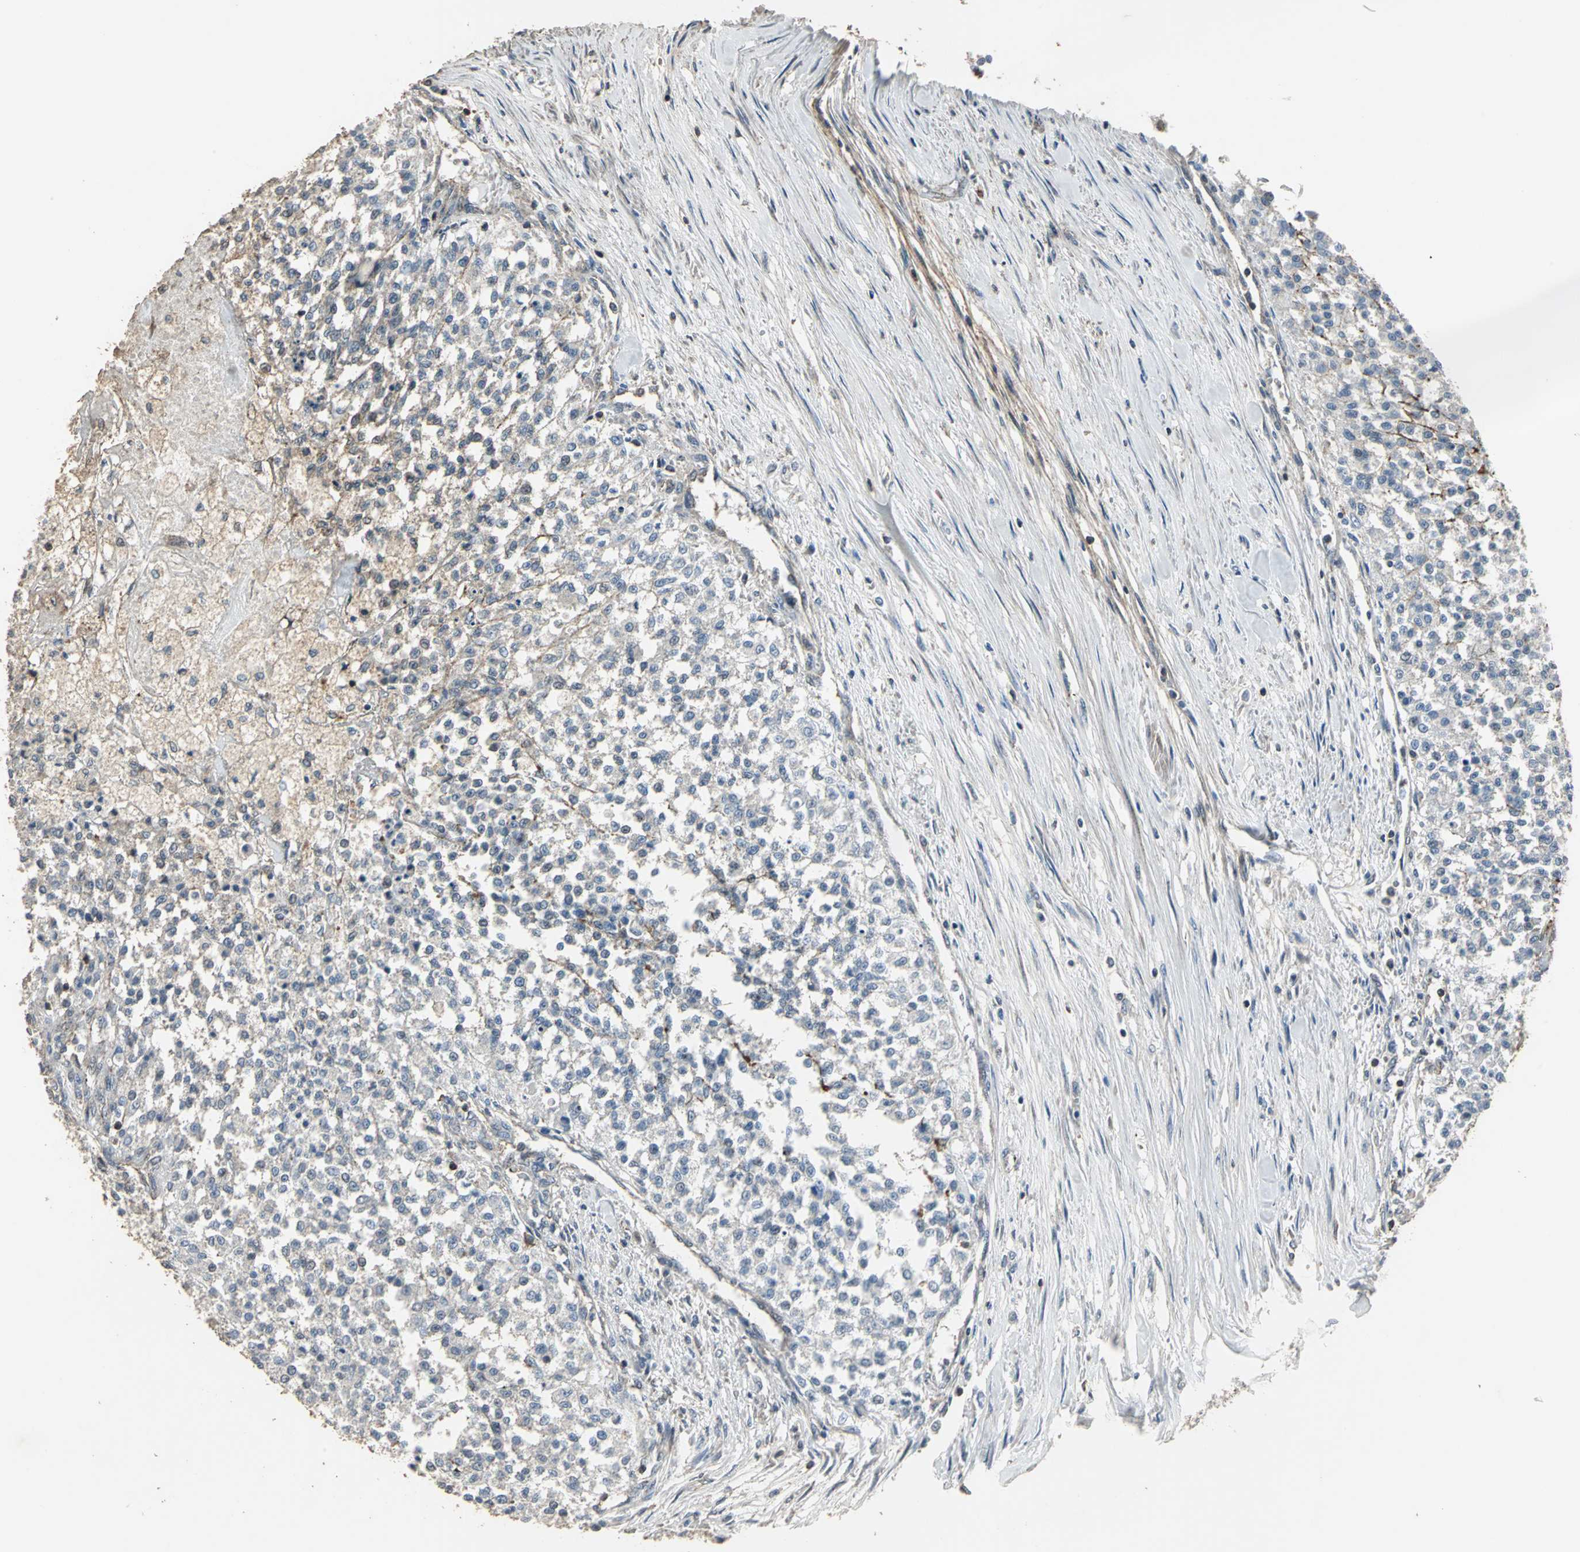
{"staining": {"intensity": "weak", "quantity": "25%-75%", "location": "cytoplasmic/membranous"}, "tissue": "testis cancer", "cell_type": "Tumor cells", "image_type": "cancer", "snomed": [{"axis": "morphology", "description": "Seminoma, NOS"}, {"axis": "topography", "description": "Testis"}], "caption": "A high-resolution micrograph shows IHC staining of testis cancer (seminoma), which exhibits weak cytoplasmic/membranous positivity in approximately 25%-75% of tumor cells.", "gene": "DNAJB4", "patient": {"sex": "male", "age": 59}}